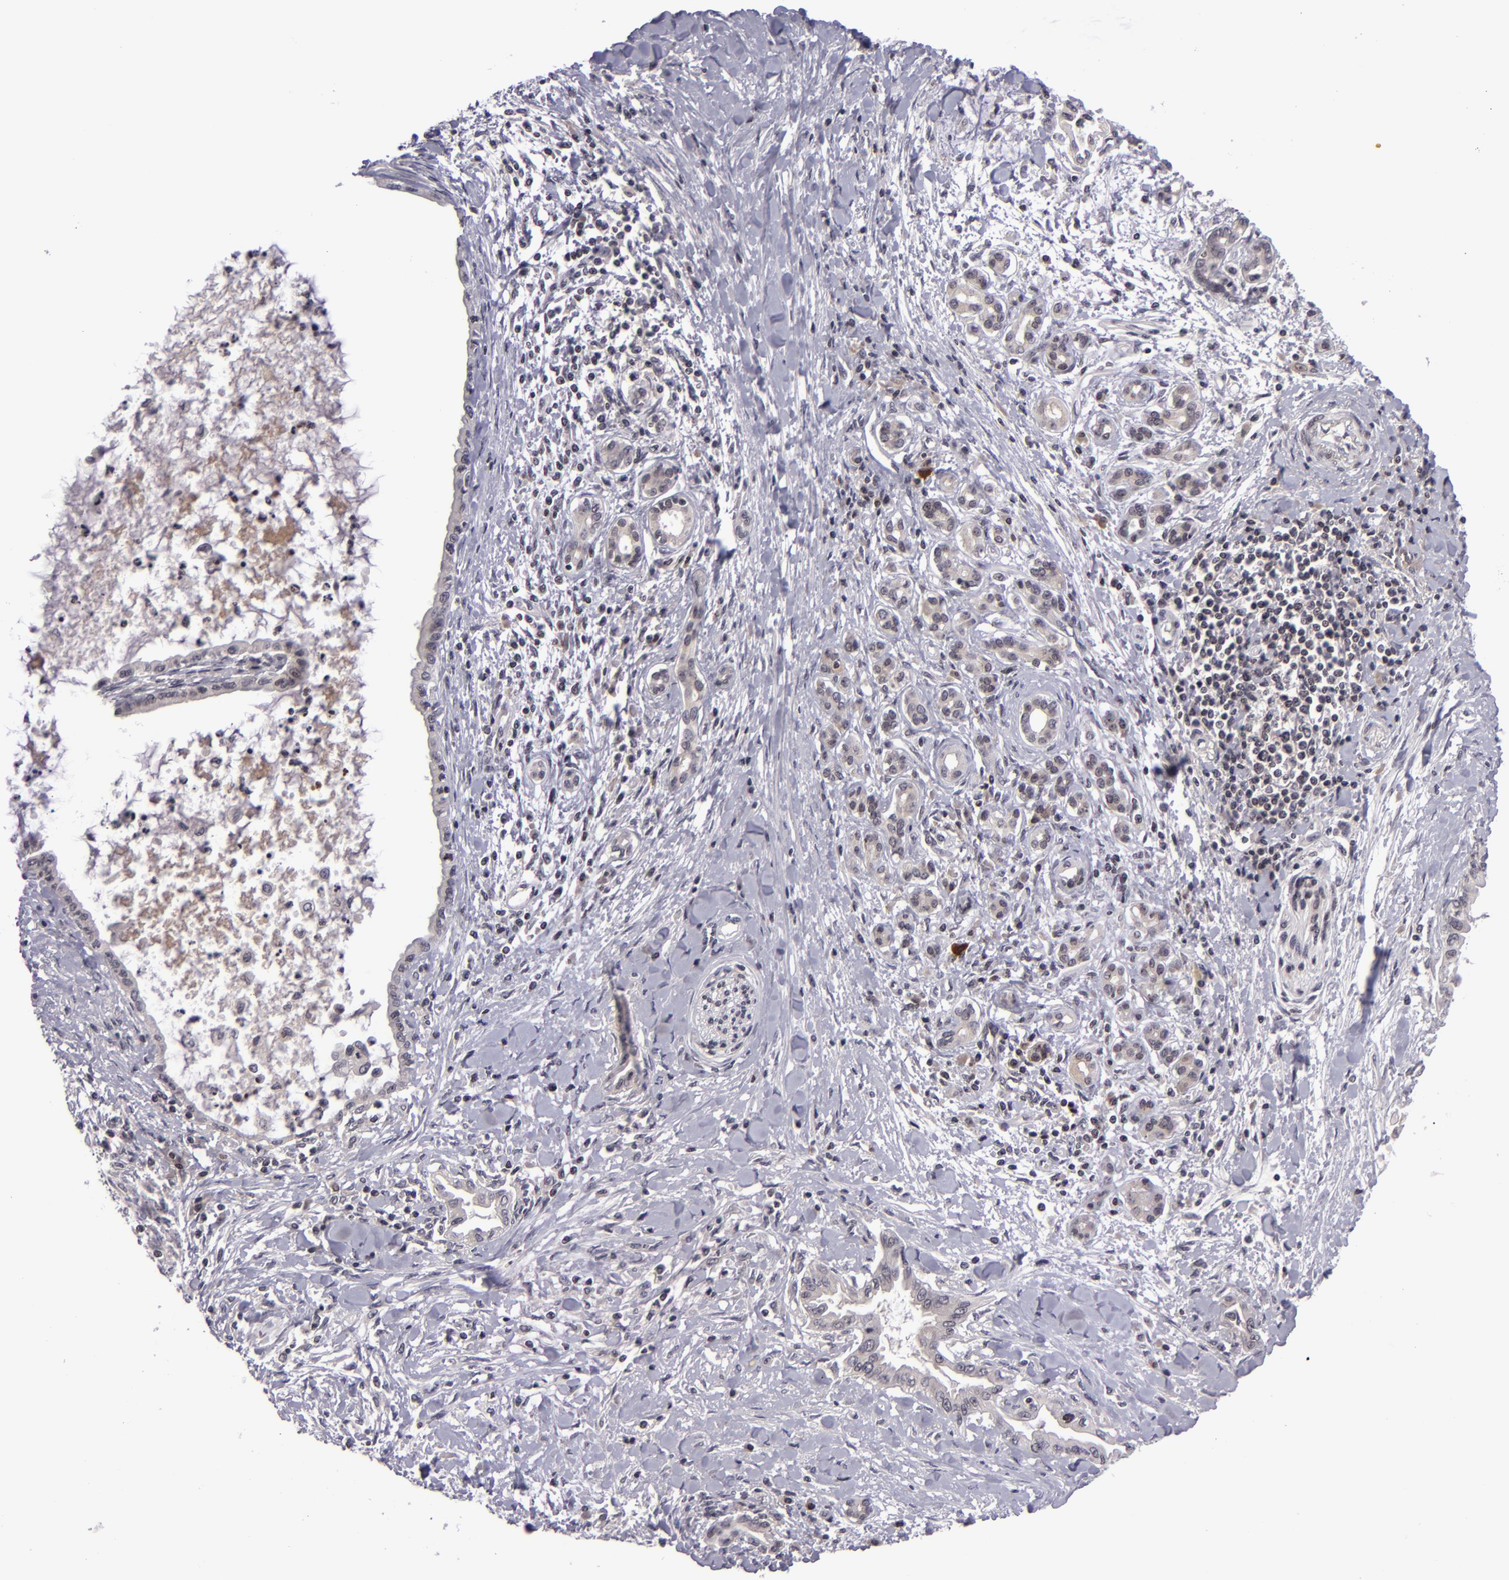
{"staining": {"intensity": "negative", "quantity": "none", "location": "none"}, "tissue": "pancreatic cancer", "cell_type": "Tumor cells", "image_type": "cancer", "snomed": [{"axis": "morphology", "description": "Adenocarcinoma, NOS"}, {"axis": "topography", "description": "Pancreas"}], "caption": "High power microscopy photomicrograph of an IHC photomicrograph of pancreatic adenocarcinoma, revealing no significant expression in tumor cells. Nuclei are stained in blue.", "gene": "CASP8", "patient": {"sex": "female", "age": 64}}